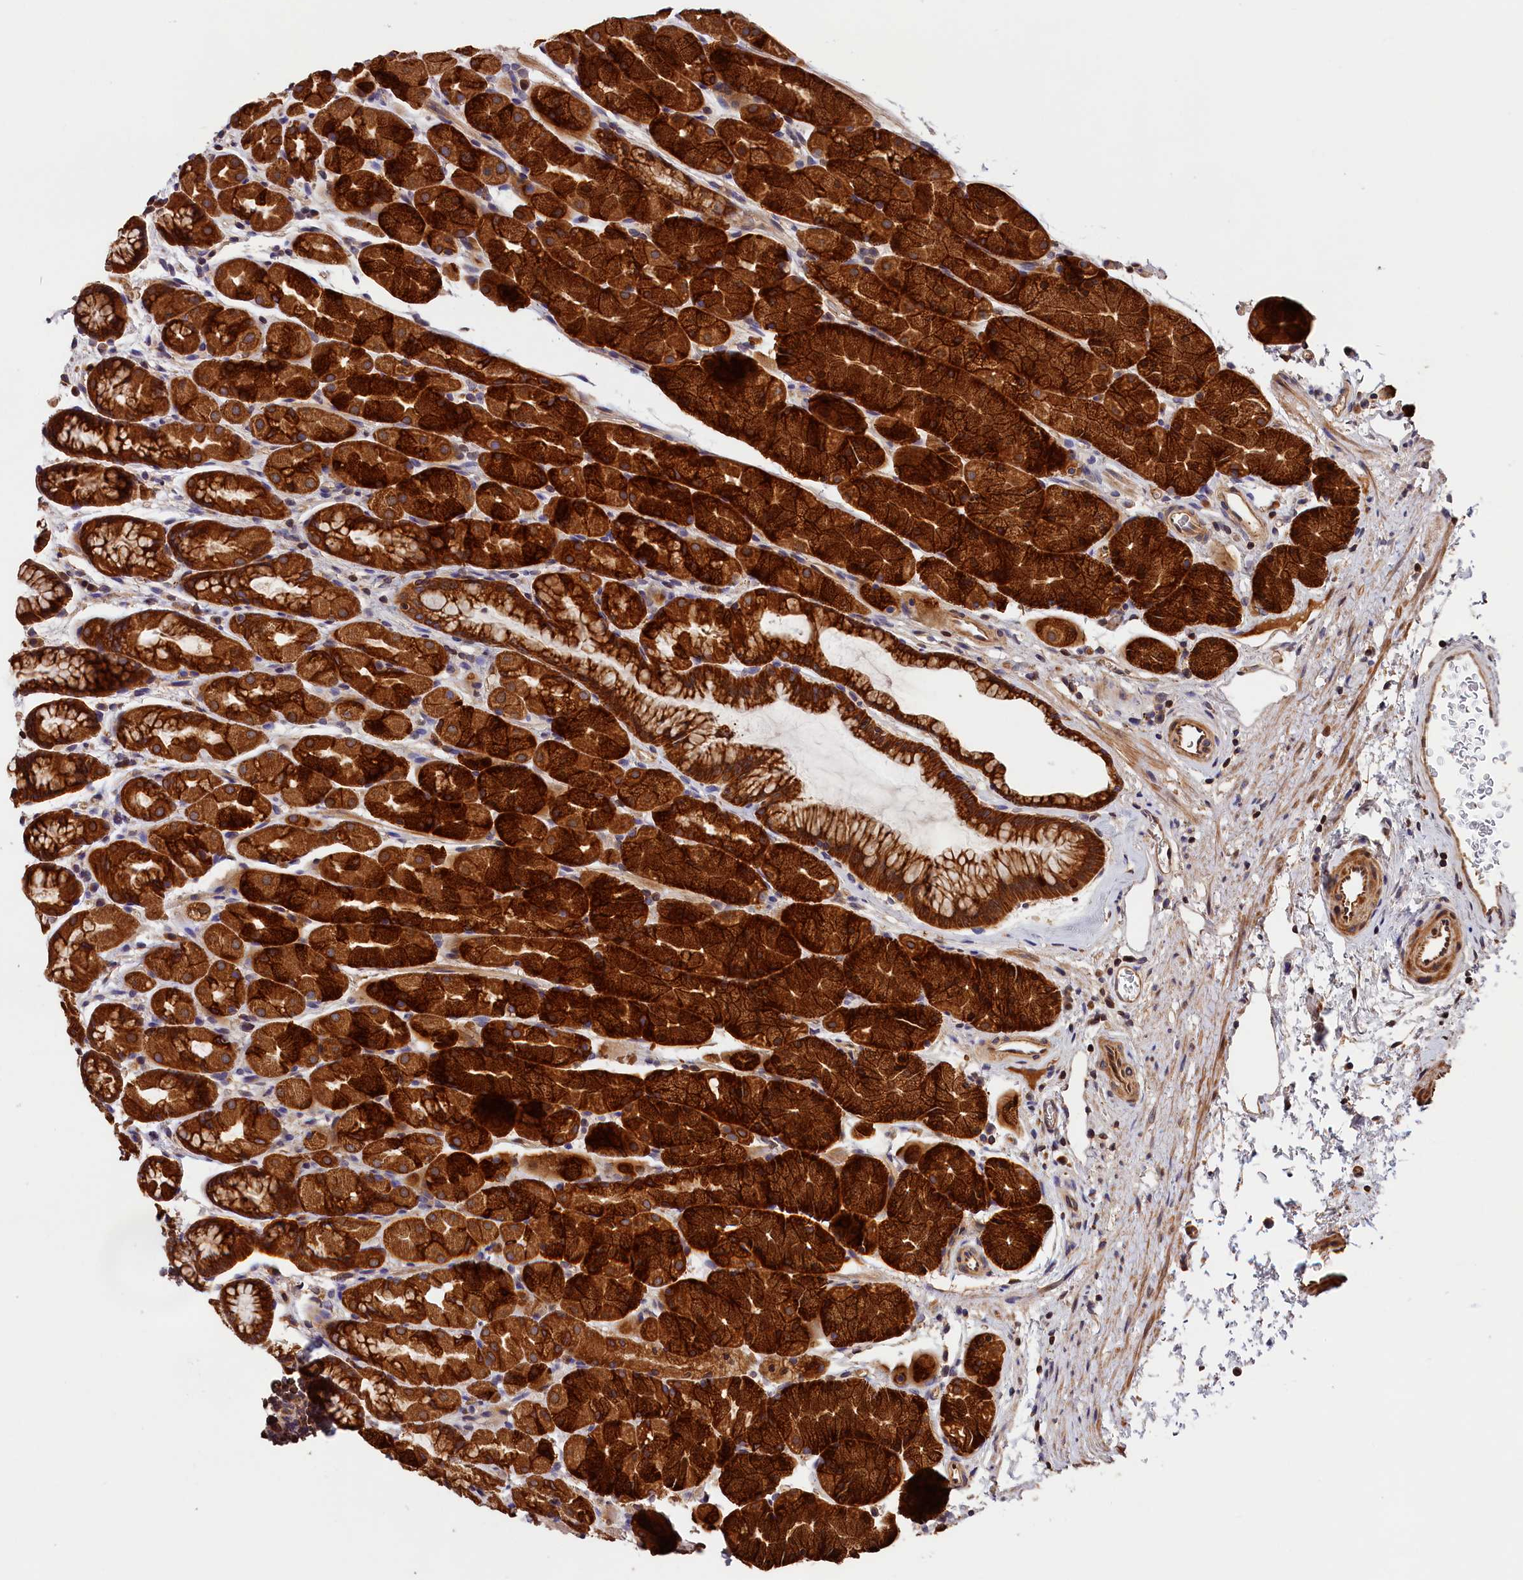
{"staining": {"intensity": "strong", "quantity": ">75%", "location": "cytoplasmic/membranous"}, "tissue": "stomach", "cell_type": "Glandular cells", "image_type": "normal", "snomed": [{"axis": "morphology", "description": "Normal tissue, NOS"}, {"axis": "topography", "description": "Stomach, upper"}, {"axis": "topography", "description": "Stomach"}], "caption": "The histopathology image displays staining of unremarkable stomach, revealing strong cytoplasmic/membranous protein positivity (brown color) within glandular cells.", "gene": "HMOX2", "patient": {"sex": "male", "age": 47}}